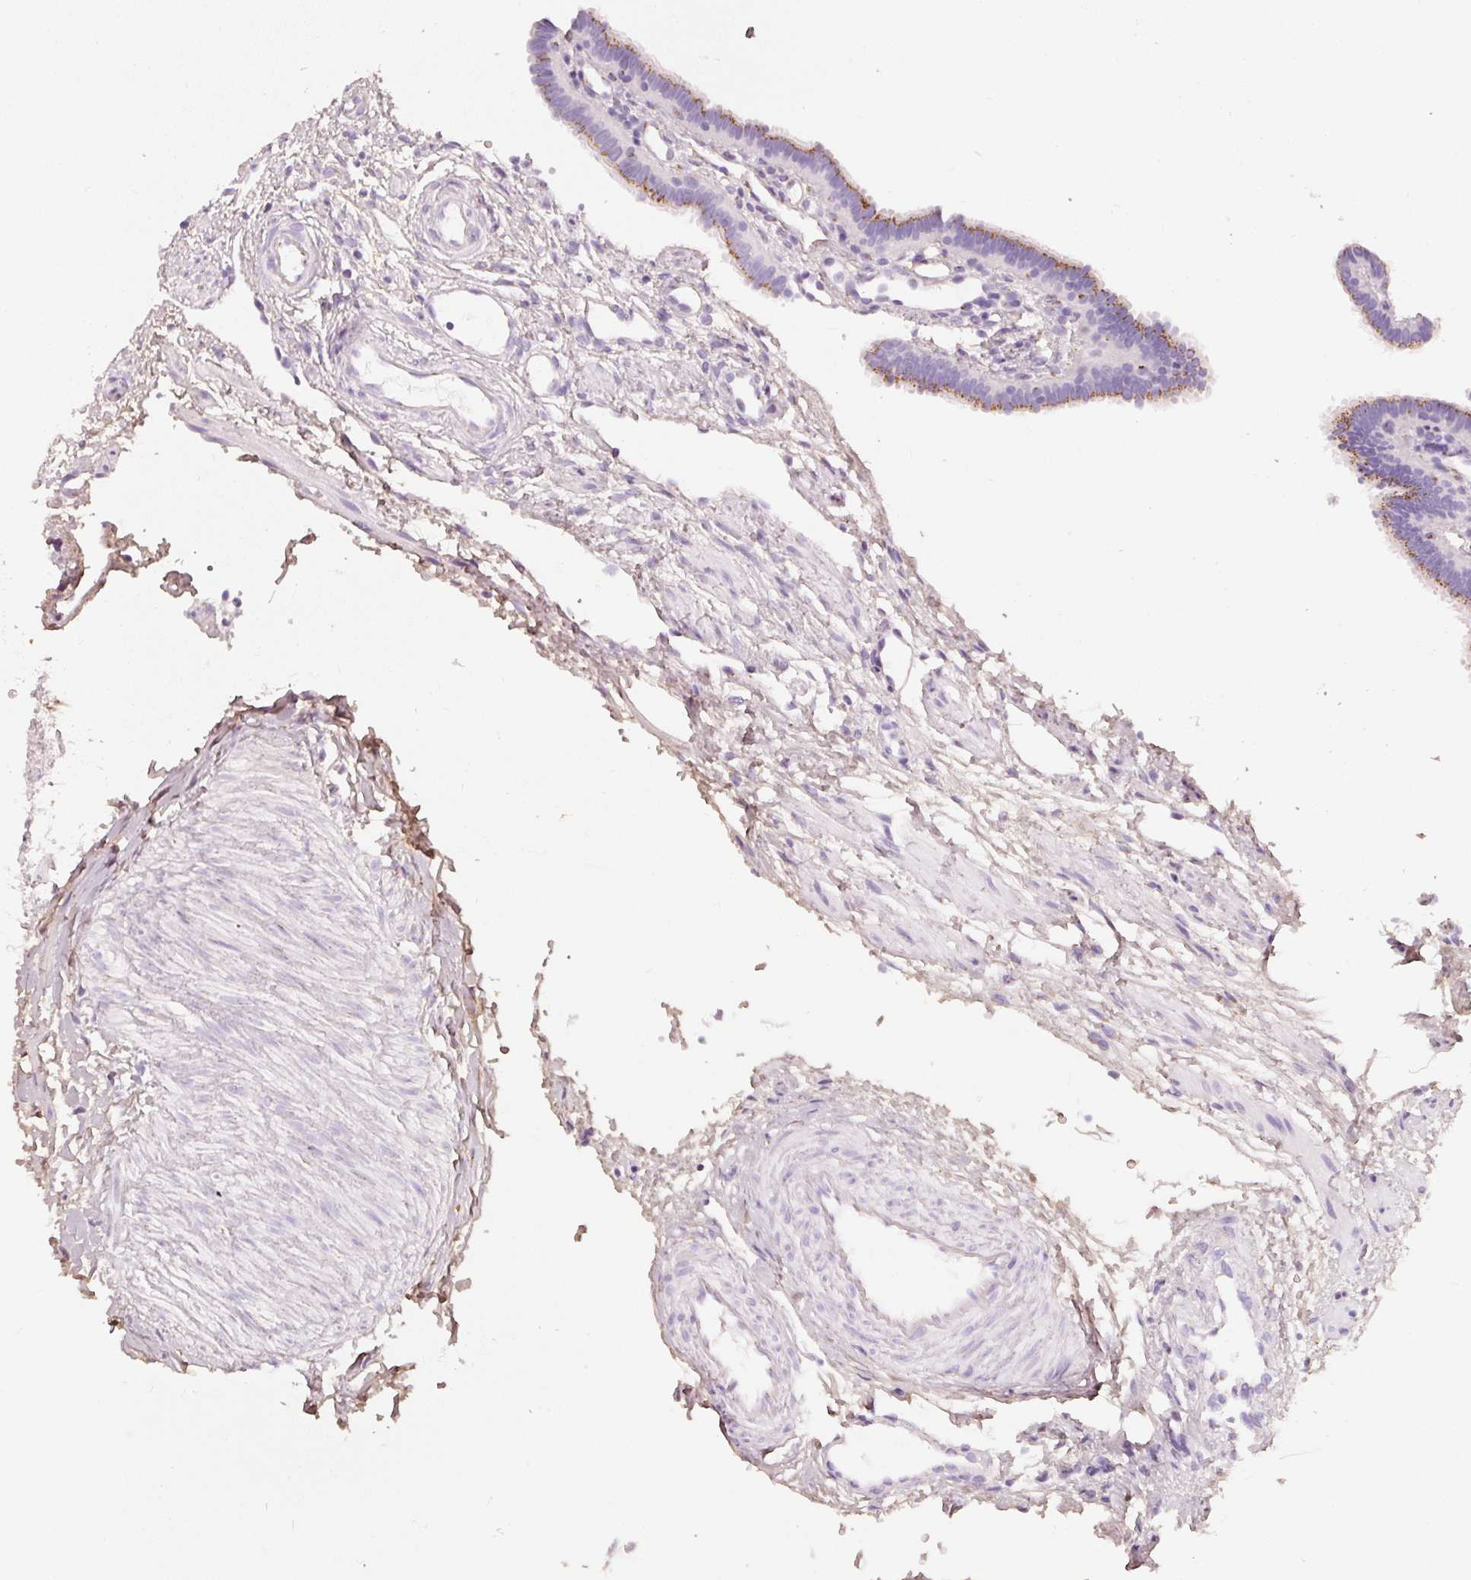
{"staining": {"intensity": "moderate", "quantity": "<25%", "location": "cytoplasmic/membranous"}, "tissue": "fallopian tube", "cell_type": "Glandular cells", "image_type": "normal", "snomed": [{"axis": "morphology", "description": "Normal tissue, NOS"}, {"axis": "topography", "description": "Fallopian tube"}], "caption": "The image demonstrates a brown stain indicating the presence of a protein in the cytoplasmic/membranous of glandular cells in fallopian tube. Immunohistochemistry (ihc) stains the protein in brown and the nuclei are stained blue.", "gene": "PDXDC1", "patient": {"sex": "female", "age": 37}}